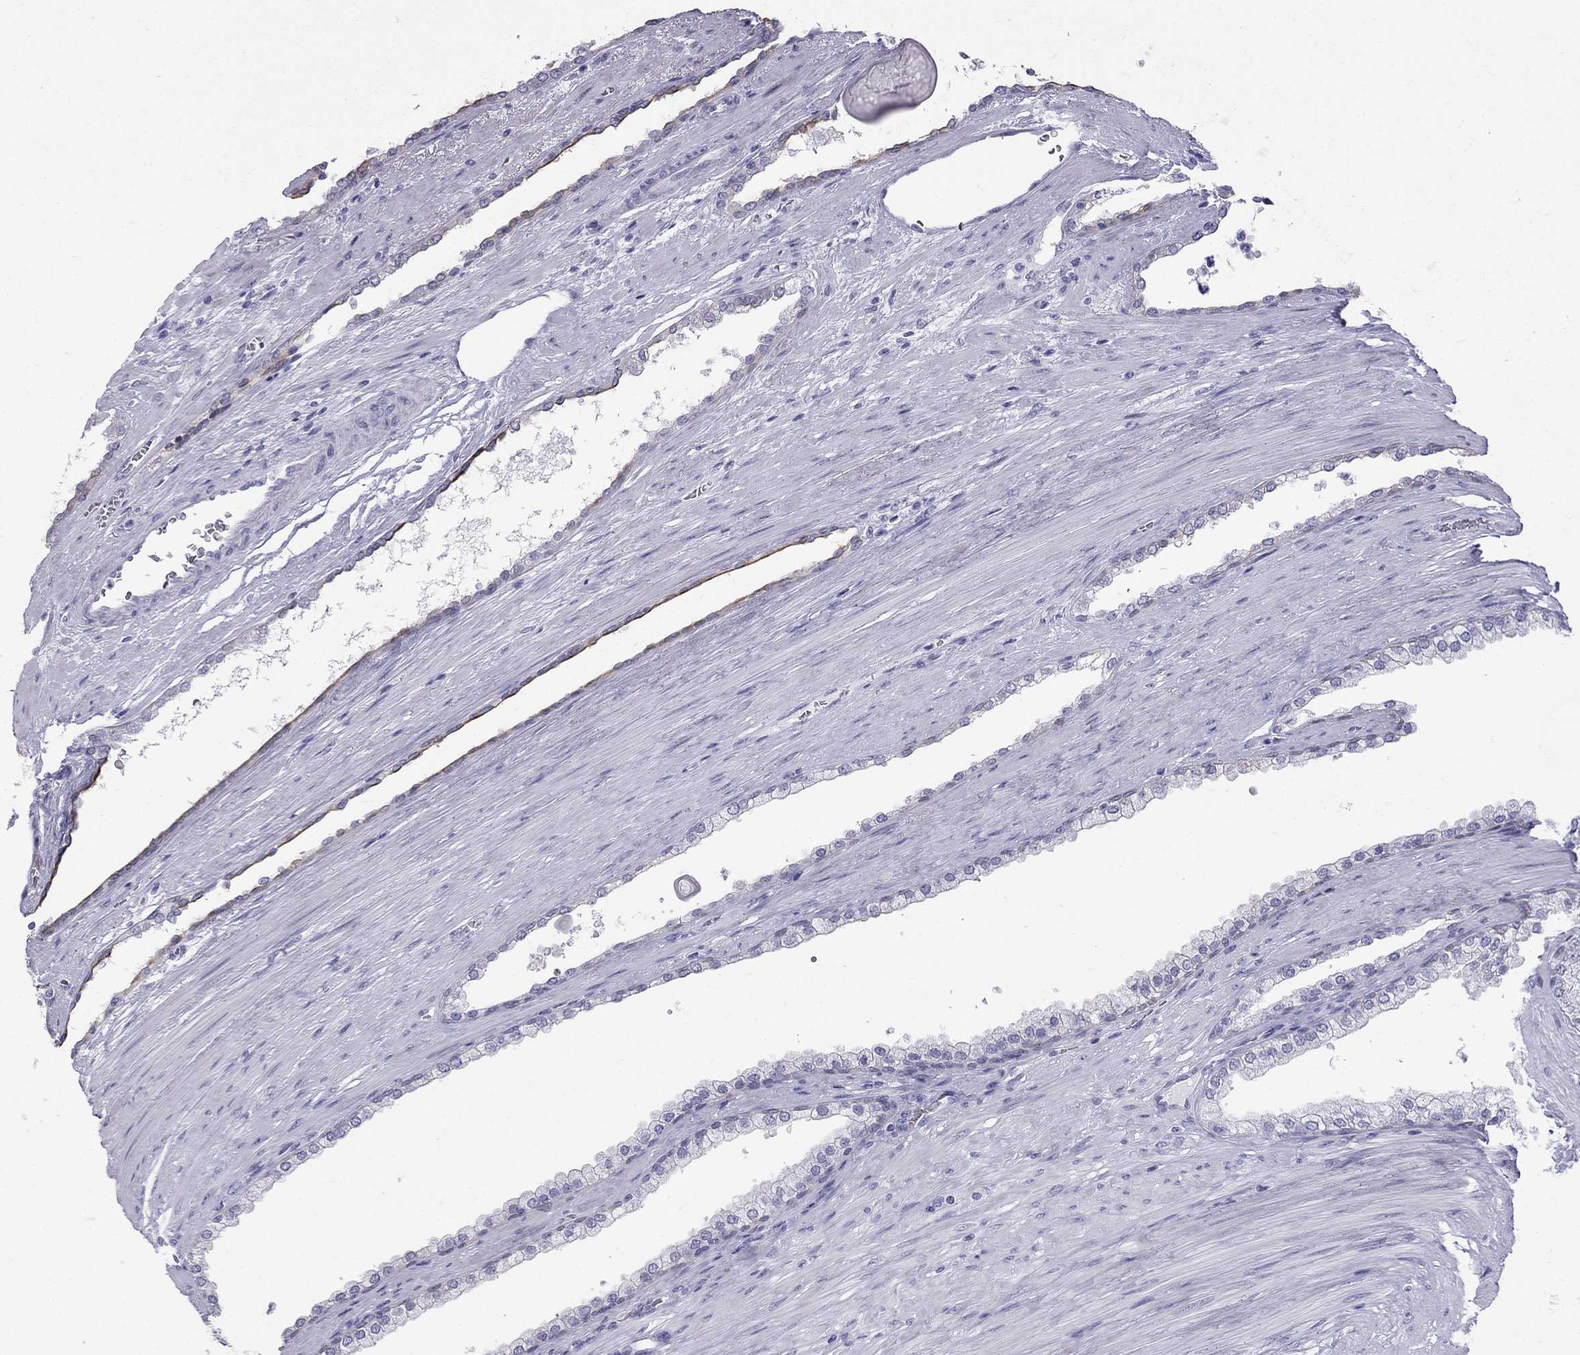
{"staining": {"intensity": "weak", "quantity": "<25%", "location": "cytoplasmic/membranous"}, "tissue": "prostate cancer", "cell_type": "Tumor cells", "image_type": "cancer", "snomed": [{"axis": "morphology", "description": "Adenocarcinoma, NOS"}, {"axis": "topography", "description": "Prostate"}], "caption": "Tumor cells show no significant positivity in prostate cancer (adenocarcinoma).", "gene": "GJA8", "patient": {"sex": "male", "age": 67}}